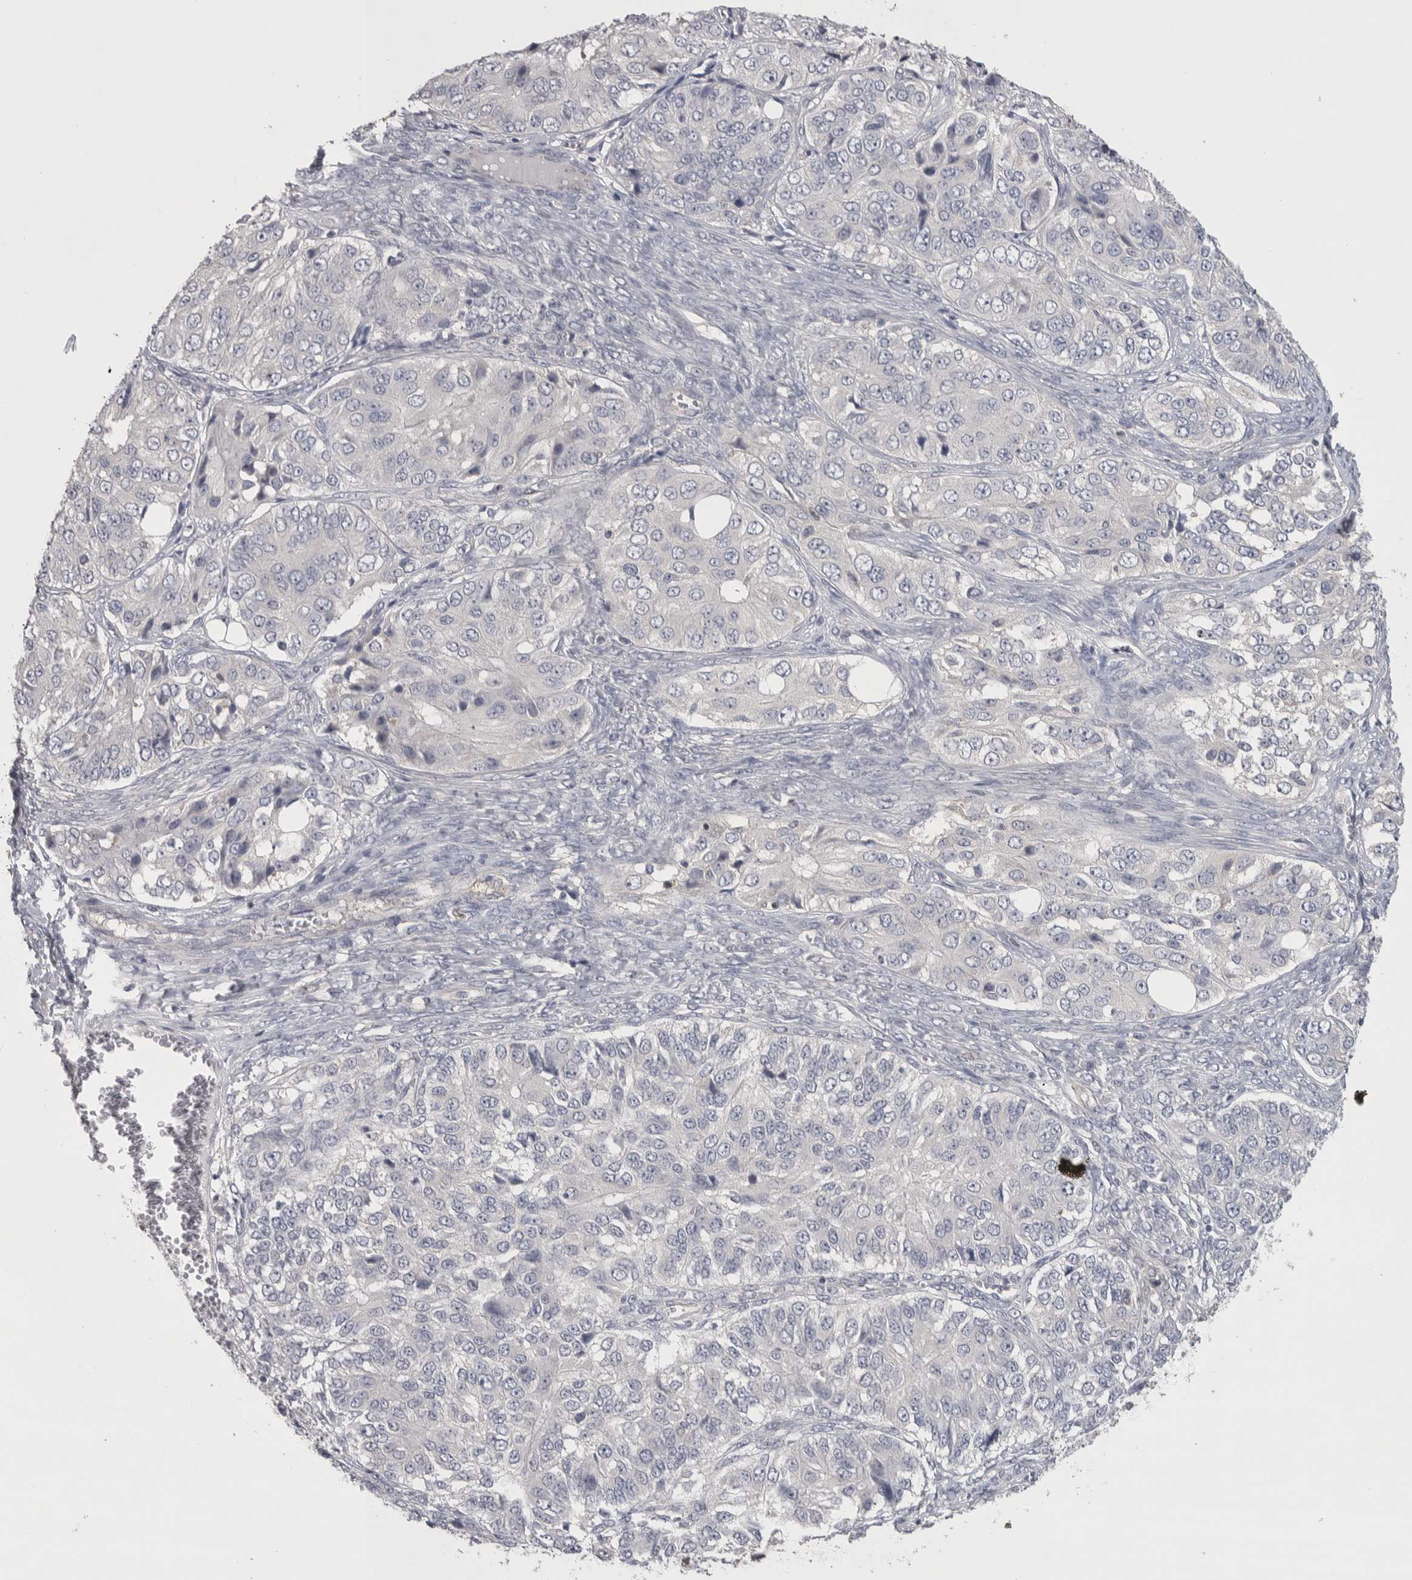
{"staining": {"intensity": "negative", "quantity": "none", "location": "none"}, "tissue": "ovarian cancer", "cell_type": "Tumor cells", "image_type": "cancer", "snomed": [{"axis": "morphology", "description": "Carcinoma, endometroid"}, {"axis": "topography", "description": "Ovary"}], "caption": "Ovarian cancer (endometroid carcinoma) was stained to show a protein in brown. There is no significant positivity in tumor cells.", "gene": "NFKB2", "patient": {"sex": "female", "age": 51}}